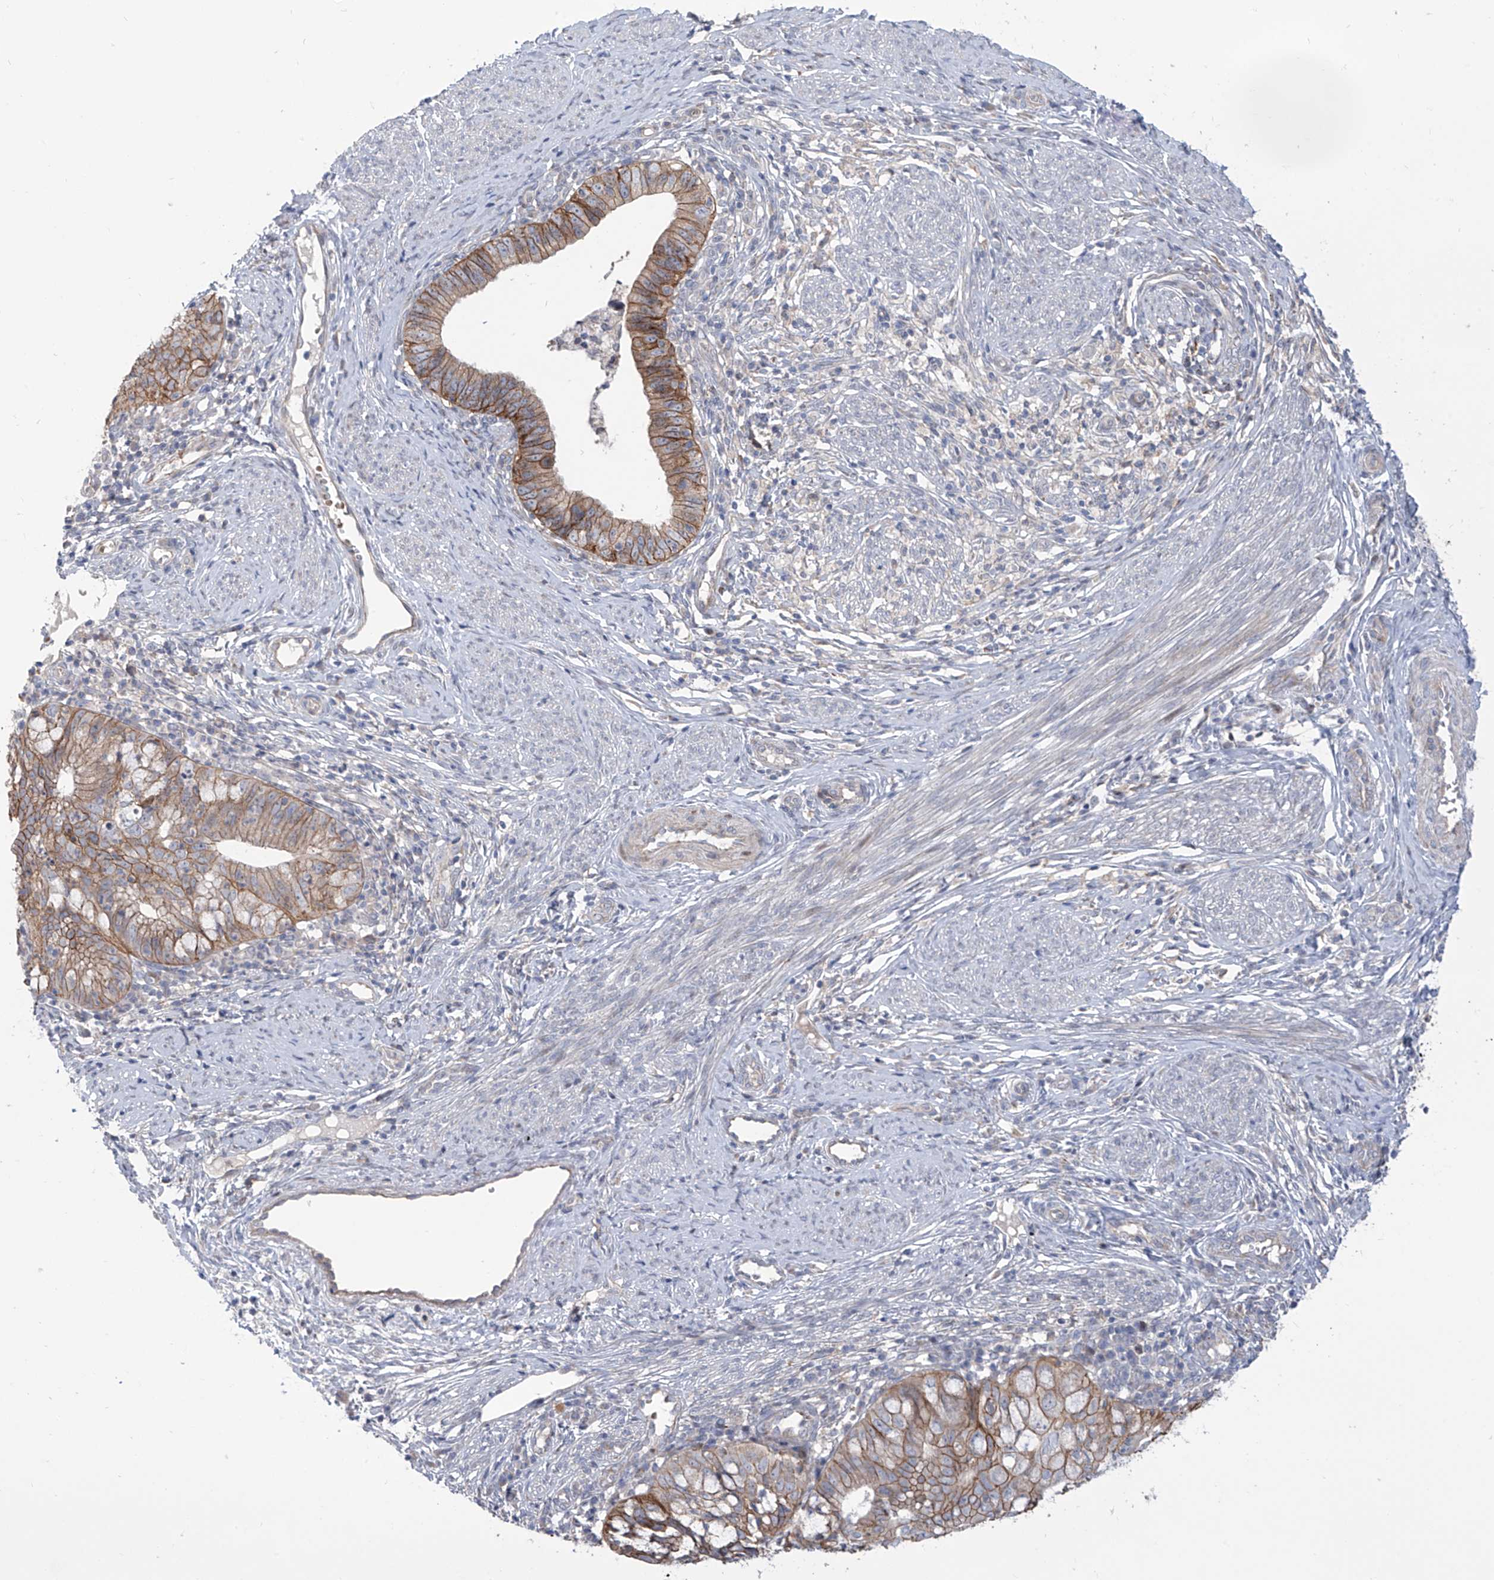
{"staining": {"intensity": "moderate", "quantity": ">75%", "location": "cytoplasmic/membranous"}, "tissue": "cervical cancer", "cell_type": "Tumor cells", "image_type": "cancer", "snomed": [{"axis": "morphology", "description": "Adenocarcinoma, NOS"}, {"axis": "topography", "description": "Cervix"}], "caption": "Human cervical cancer stained with a protein marker shows moderate staining in tumor cells.", "gene": "LRRC1", "patient": {"sex": "female", "age": 36}}